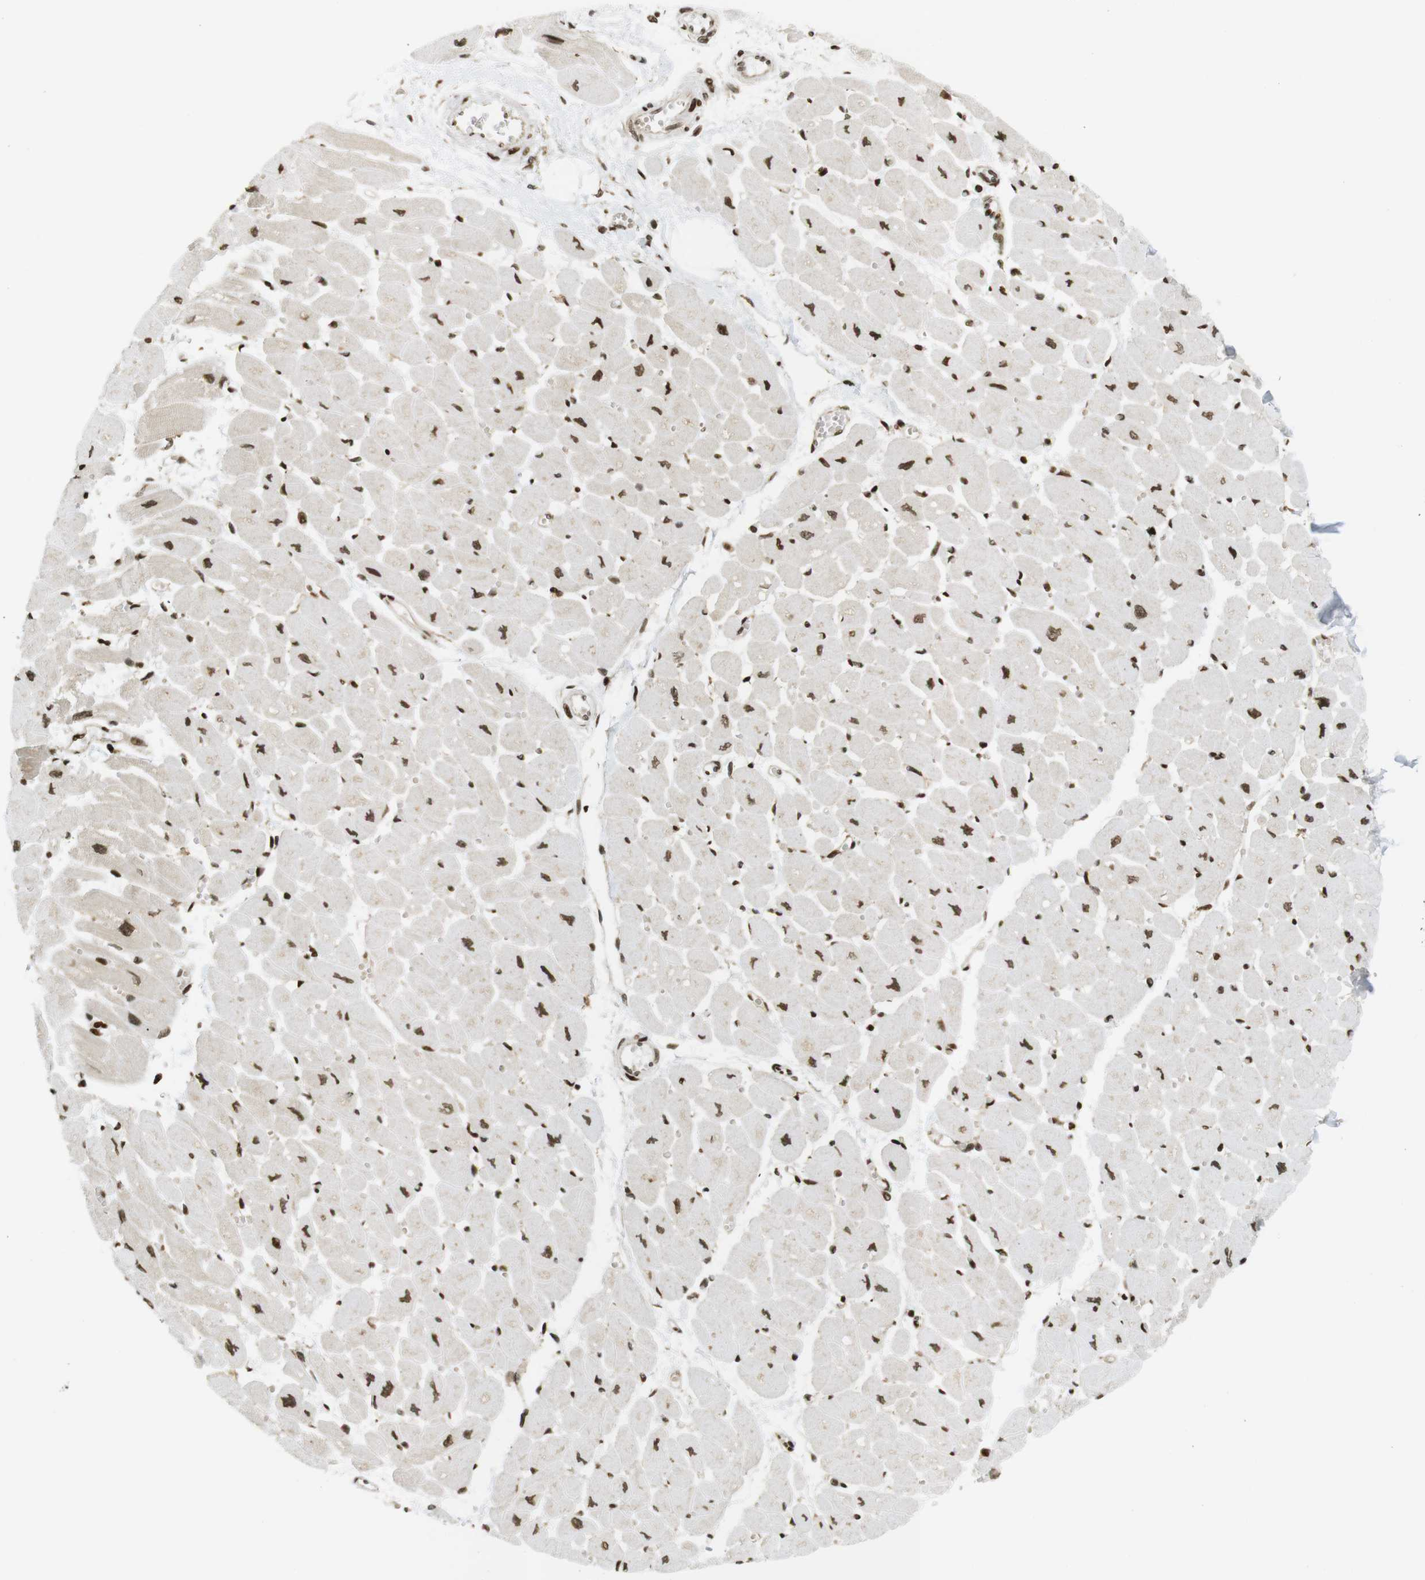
{"staining": {"intensity": "moderate", "quantity": ">75%", "location": "nuclear"}, "tissue": "heart muscle", "cell_type": "Cardiomyocytes", "image_type": "normal", "snomed": [{"axis": "morphology", "description": "Normal tissue, NOS"}, {"axis": "topography", "description": "Heart"}], "caption": "Human heart muscle stained with a brown dye displays moderate nuclear positive positivity in about >75% of cardiomyocytes.", "gene": "RUVBL2", "patient": {"sex": "female", "age": 54}}